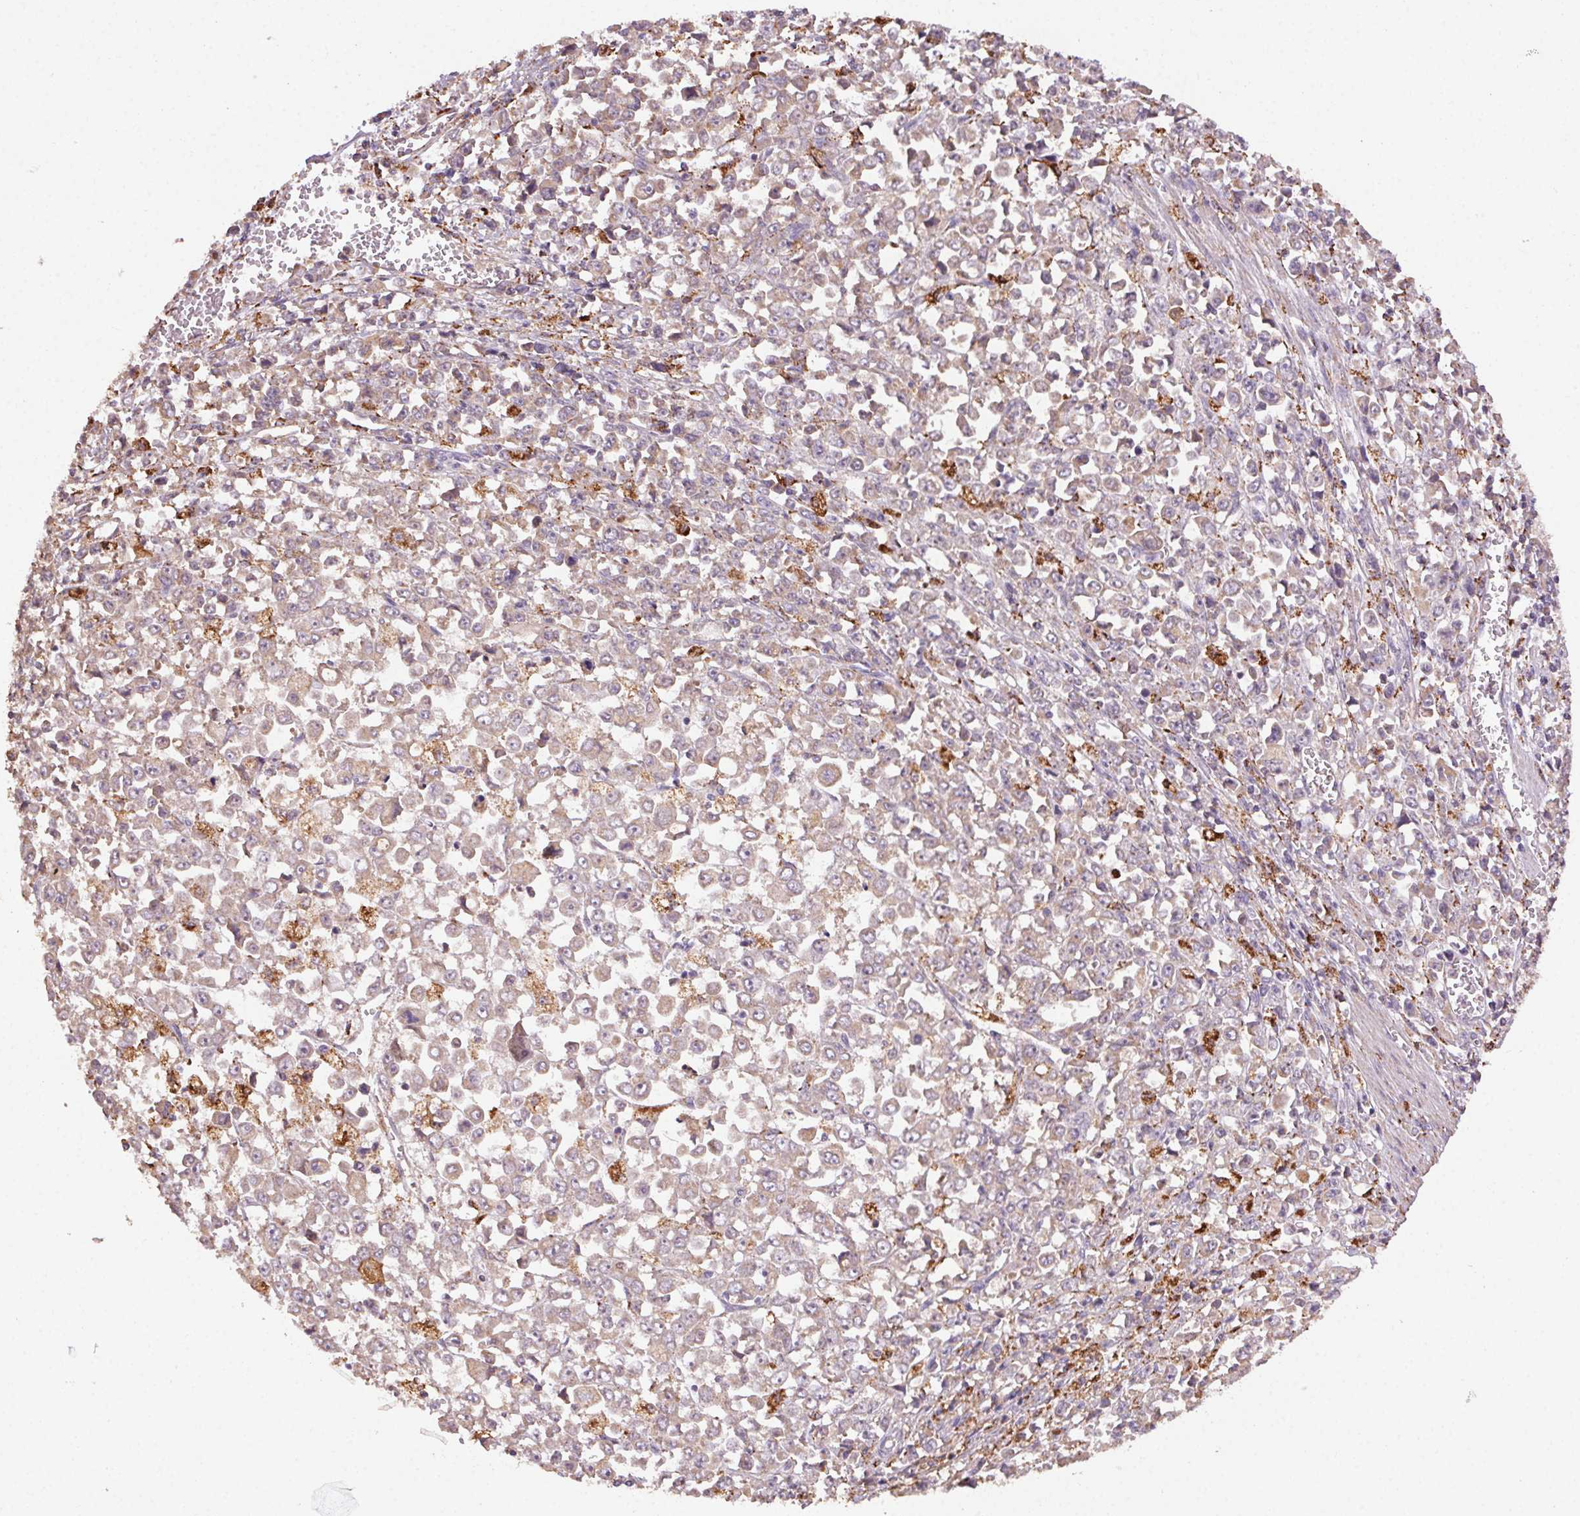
{"staining": {"intensity": "weak", "quantity": ">75%", "location": "cytoplasmic/membranous"}, "tissue": "stomach cancer", "cell_type": "Tumor cells", "image_type": "cancer", "snomed": [{"axis": "morphology", "description": "Adenocarcinoma, NOS"}, {"axis": "topography", "description": "Stomach, upper"}], "caption": "Stomach cancer (adenocarcinoma) stained with a protein marker displays weak staining in tumor cells.", "gene": "FNBP1L", "patient": {"sex": "male", "age": 70}}